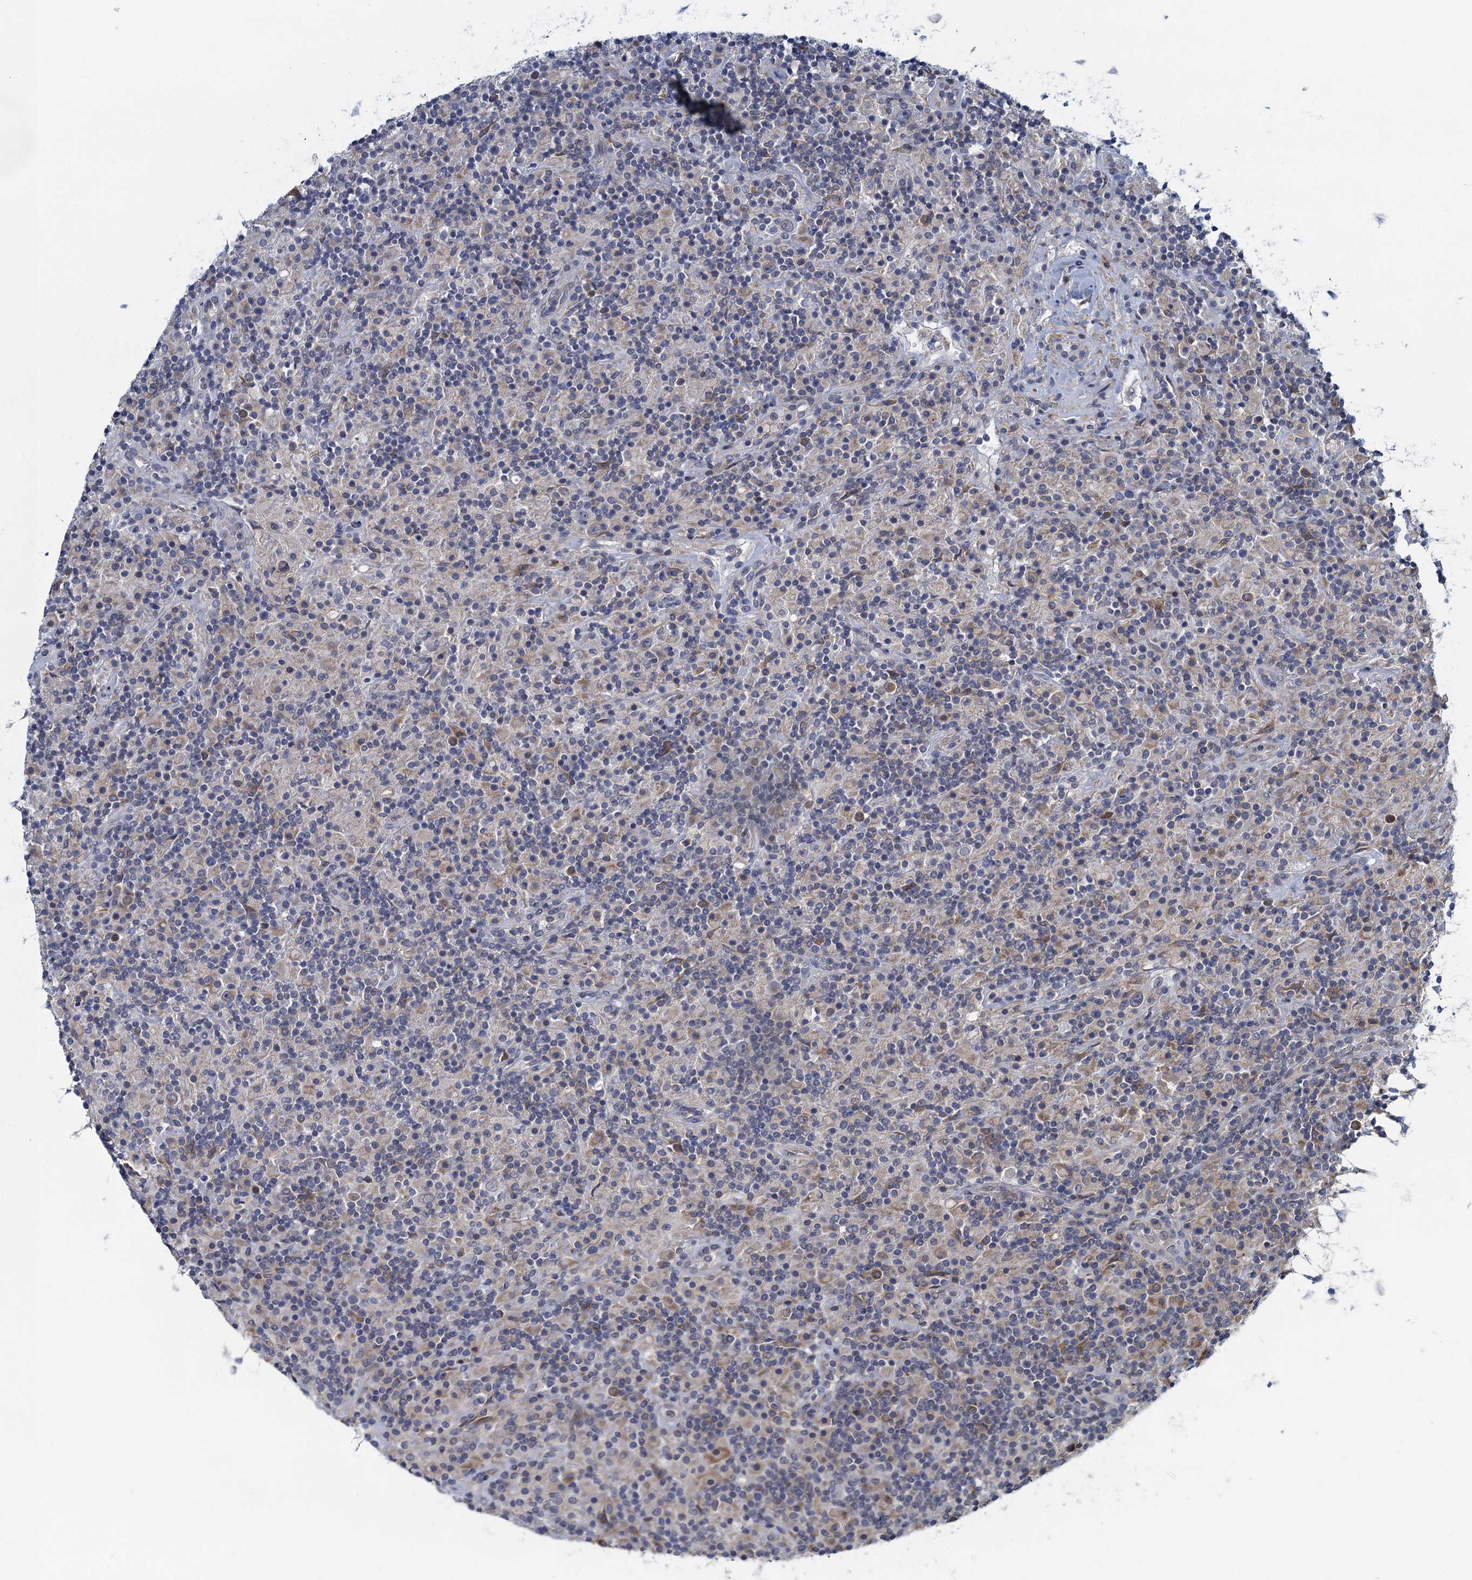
{"staining": {"intensity": "negative", "quantity": "none", "location": "none"}, "tissue": "lymphoma", "cell_type": "Tumor cells", "image_type": "cancer", "snomed": [{"axis": "morphology", "description": "Hodgkin's disease, NOS"}, {"axis": "topography", "description": "Lymph node"}], "caption": "Immunohistochemistry (IHC) of human Hodgkin's disease demonstrates no staining in tumor cells.", "gene": "ALG2", "patient": {"sex": "male", "age": 70}}